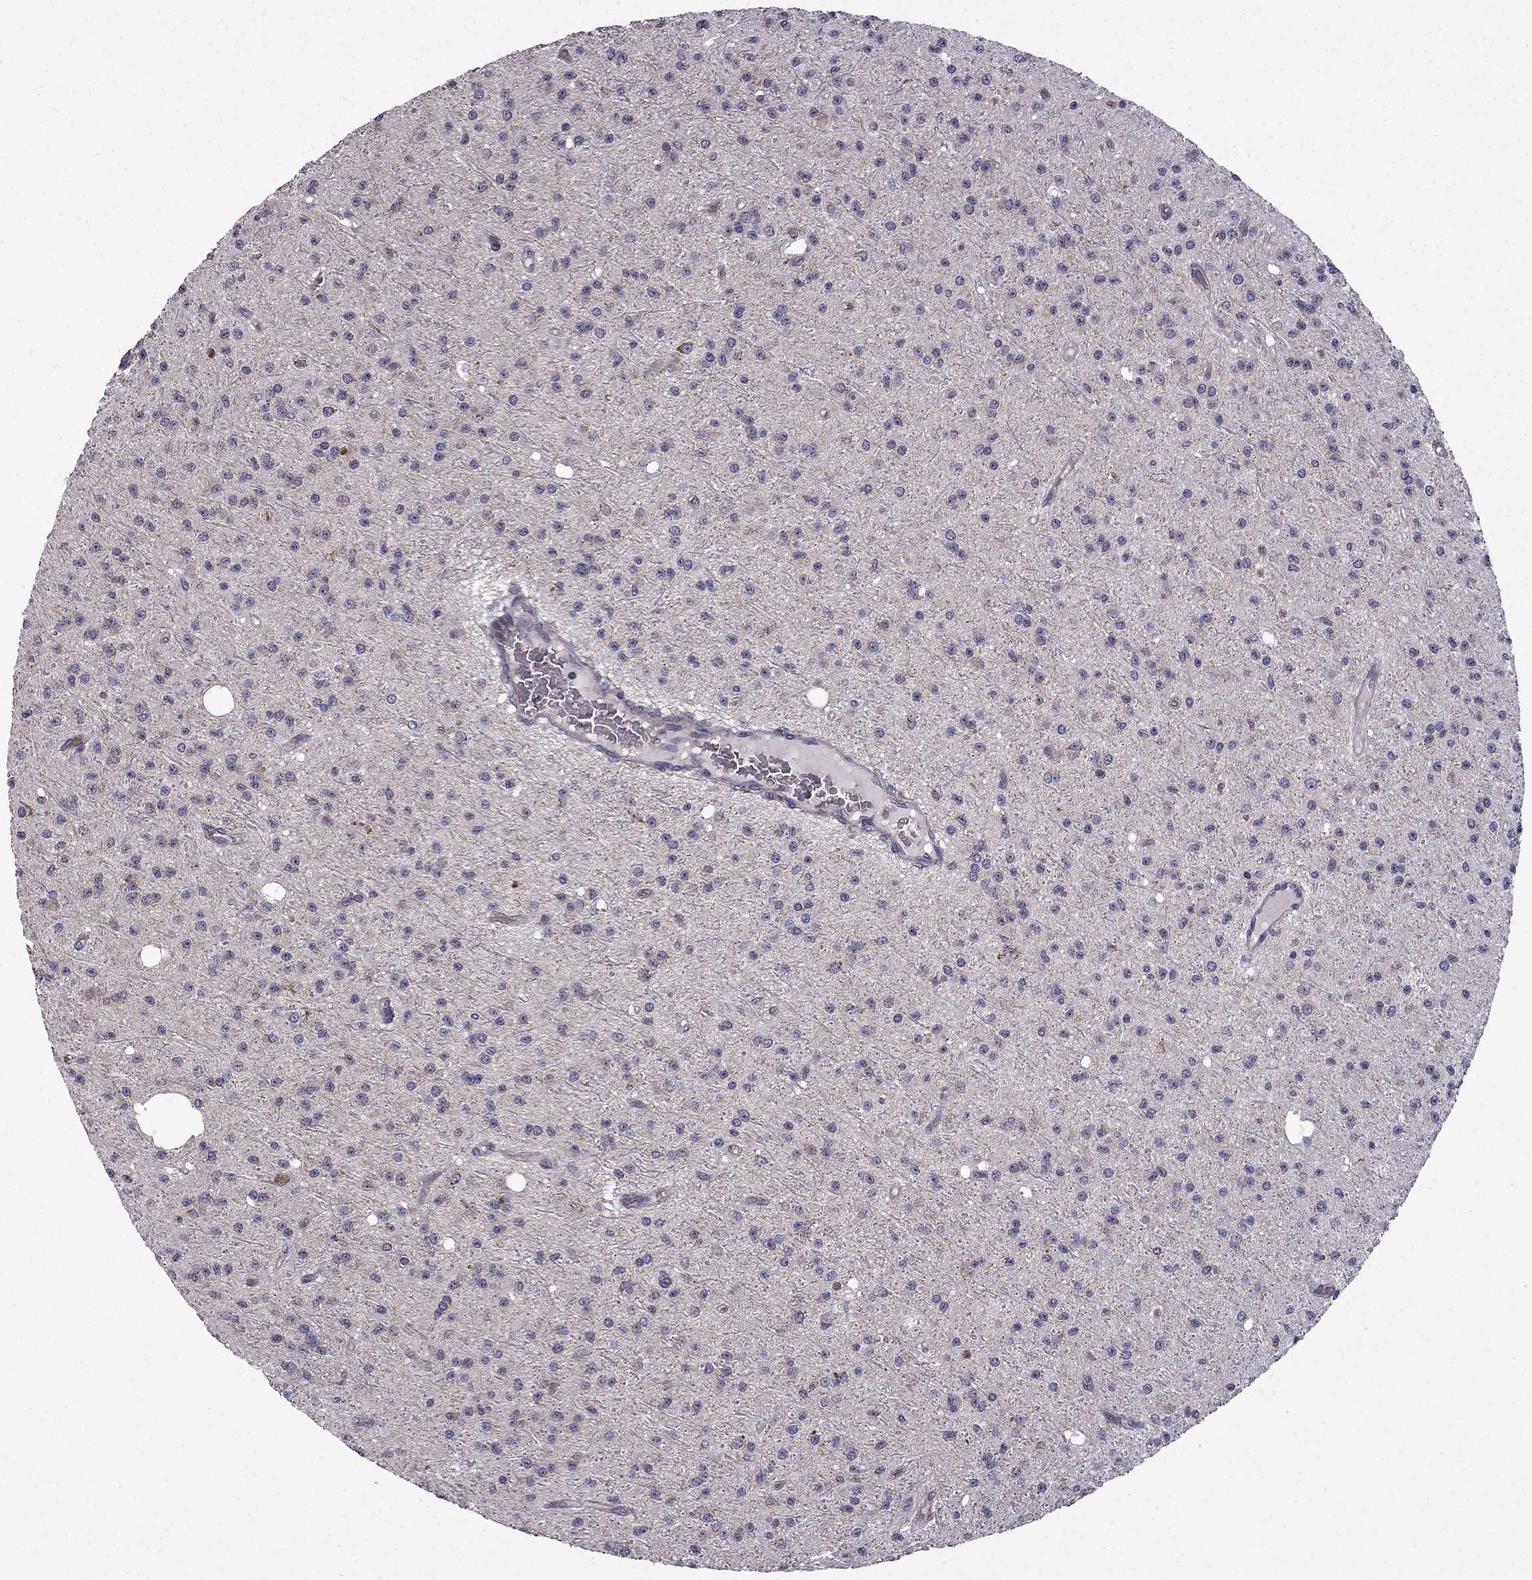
{"staining": {"intensity": "negative", "quantity": "none", "location": "none"}, "tissue": "glioma", "cell_type": "Tumor cells", "image_type": "cancer", "snomed": [{"axis": "morphology", "description": "Glioma, malignant, Low grade"}, {"axis": "topography", "description": "Brain"}], "caption": "Immunohistochemistry (IHC) of human glioma reveals no expression in tumor cells.", "gene": "TAB2", "patient": {"sex": "male", "age": 27}}